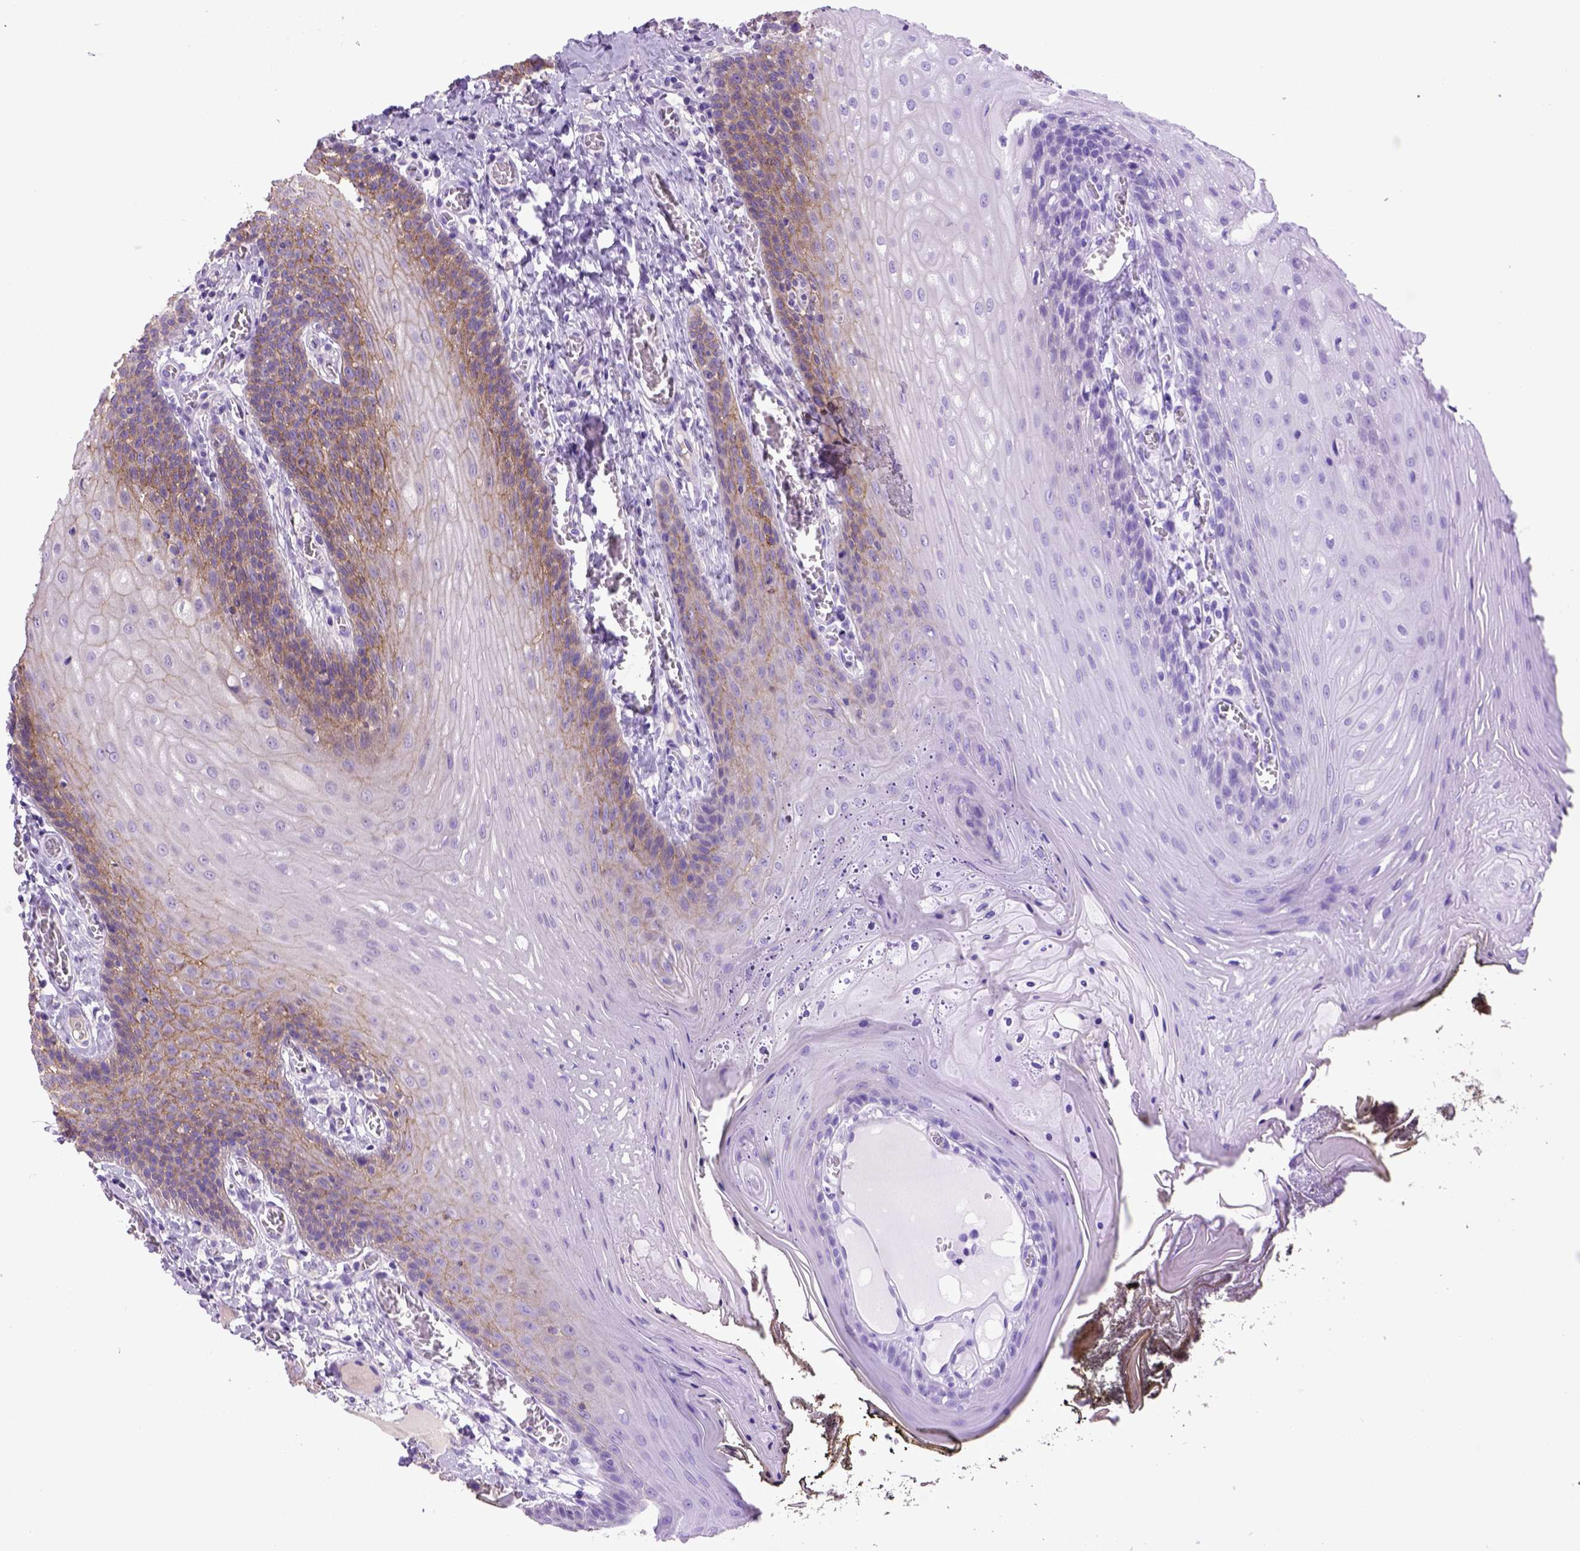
{"staining": {"intensity": "moderate", "quantity": "<25%", "location": "cytoplasmic/membranous"}, "tissue": "oral mucosa", "cell_type": "Squamous epithelial cells", "image_type": "normal", "snomed": [{"axis": "morphology", "description": "Normal tissue, NOS"}, {"axis": "topography", "description": "Oral tissue"}], "caption": "Squamous epithelial cells demonstrate low levels of moderate cytoplasmic/membranous positivity in about <25% of cells in normal human oral mucosa.", "gene": "CDH1", "patient": {"sex": "male", "age": 9}}